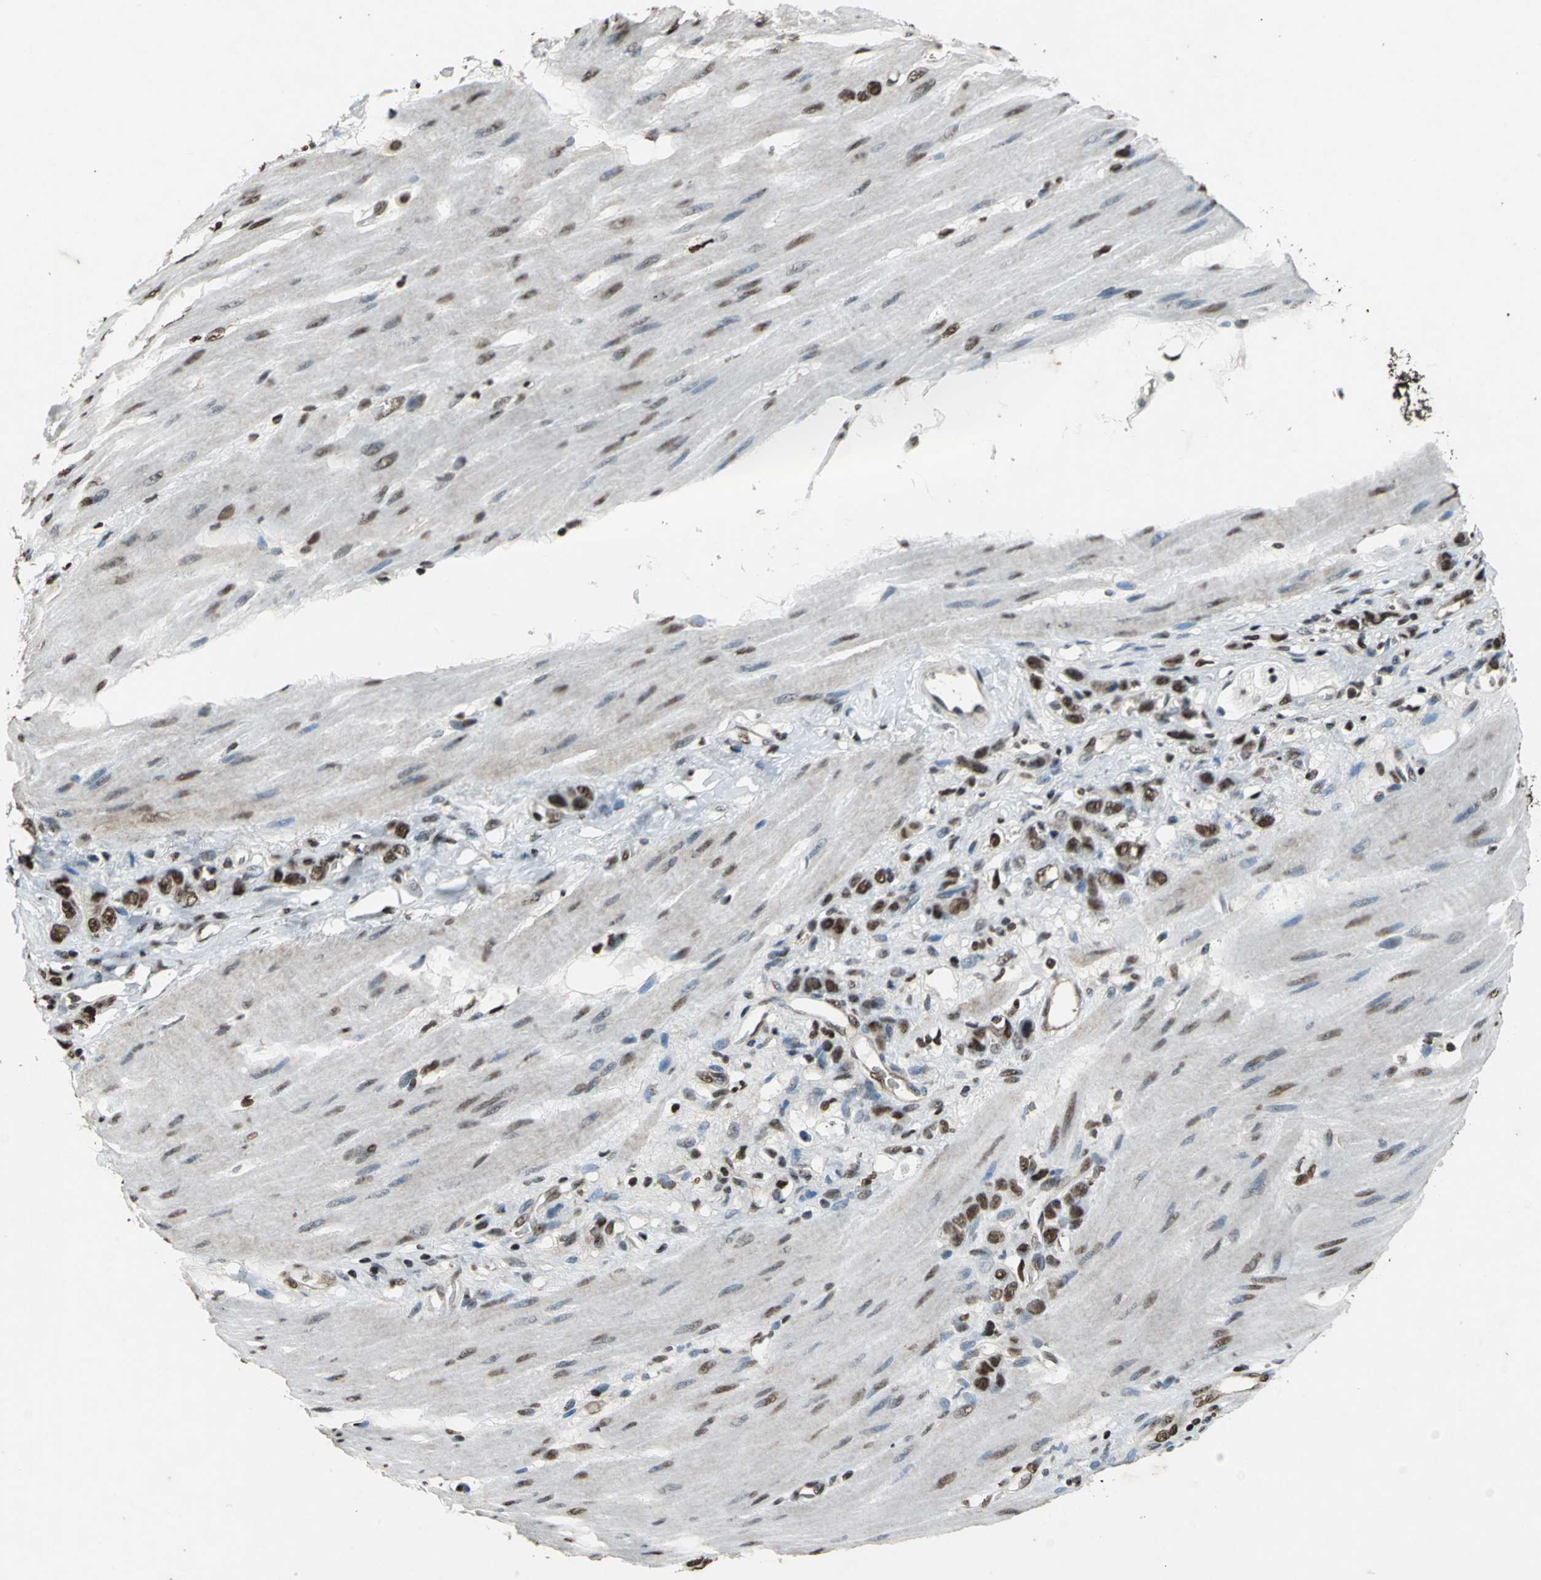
{"staining": {"intensity": "strong", "quantity": ">75%", "location": "nuclear"}, "tissue": "stomach cancer", "cell_type": "Tumor cells", "image_type": "cancer", "snomed": [{"axis": "morphology", "description": "Adenocarcinoma, NOS"}, {"axis": "topography", "description": "Stomach"}], "caption": "An immunohistochemistry (IHC) image of neoplastic tissue is shown. Protein staining in brown highlights strong nuclear positivity in stomach cancer within tumor cells. Using DAB (3,3'-diaminobenzidine) (brown) and hematoxylin (blue) stains, captured at high magnification using brightfield microscopy.", "gene": "ANP32A", "patient": {"sex": "male", "age": 82}}